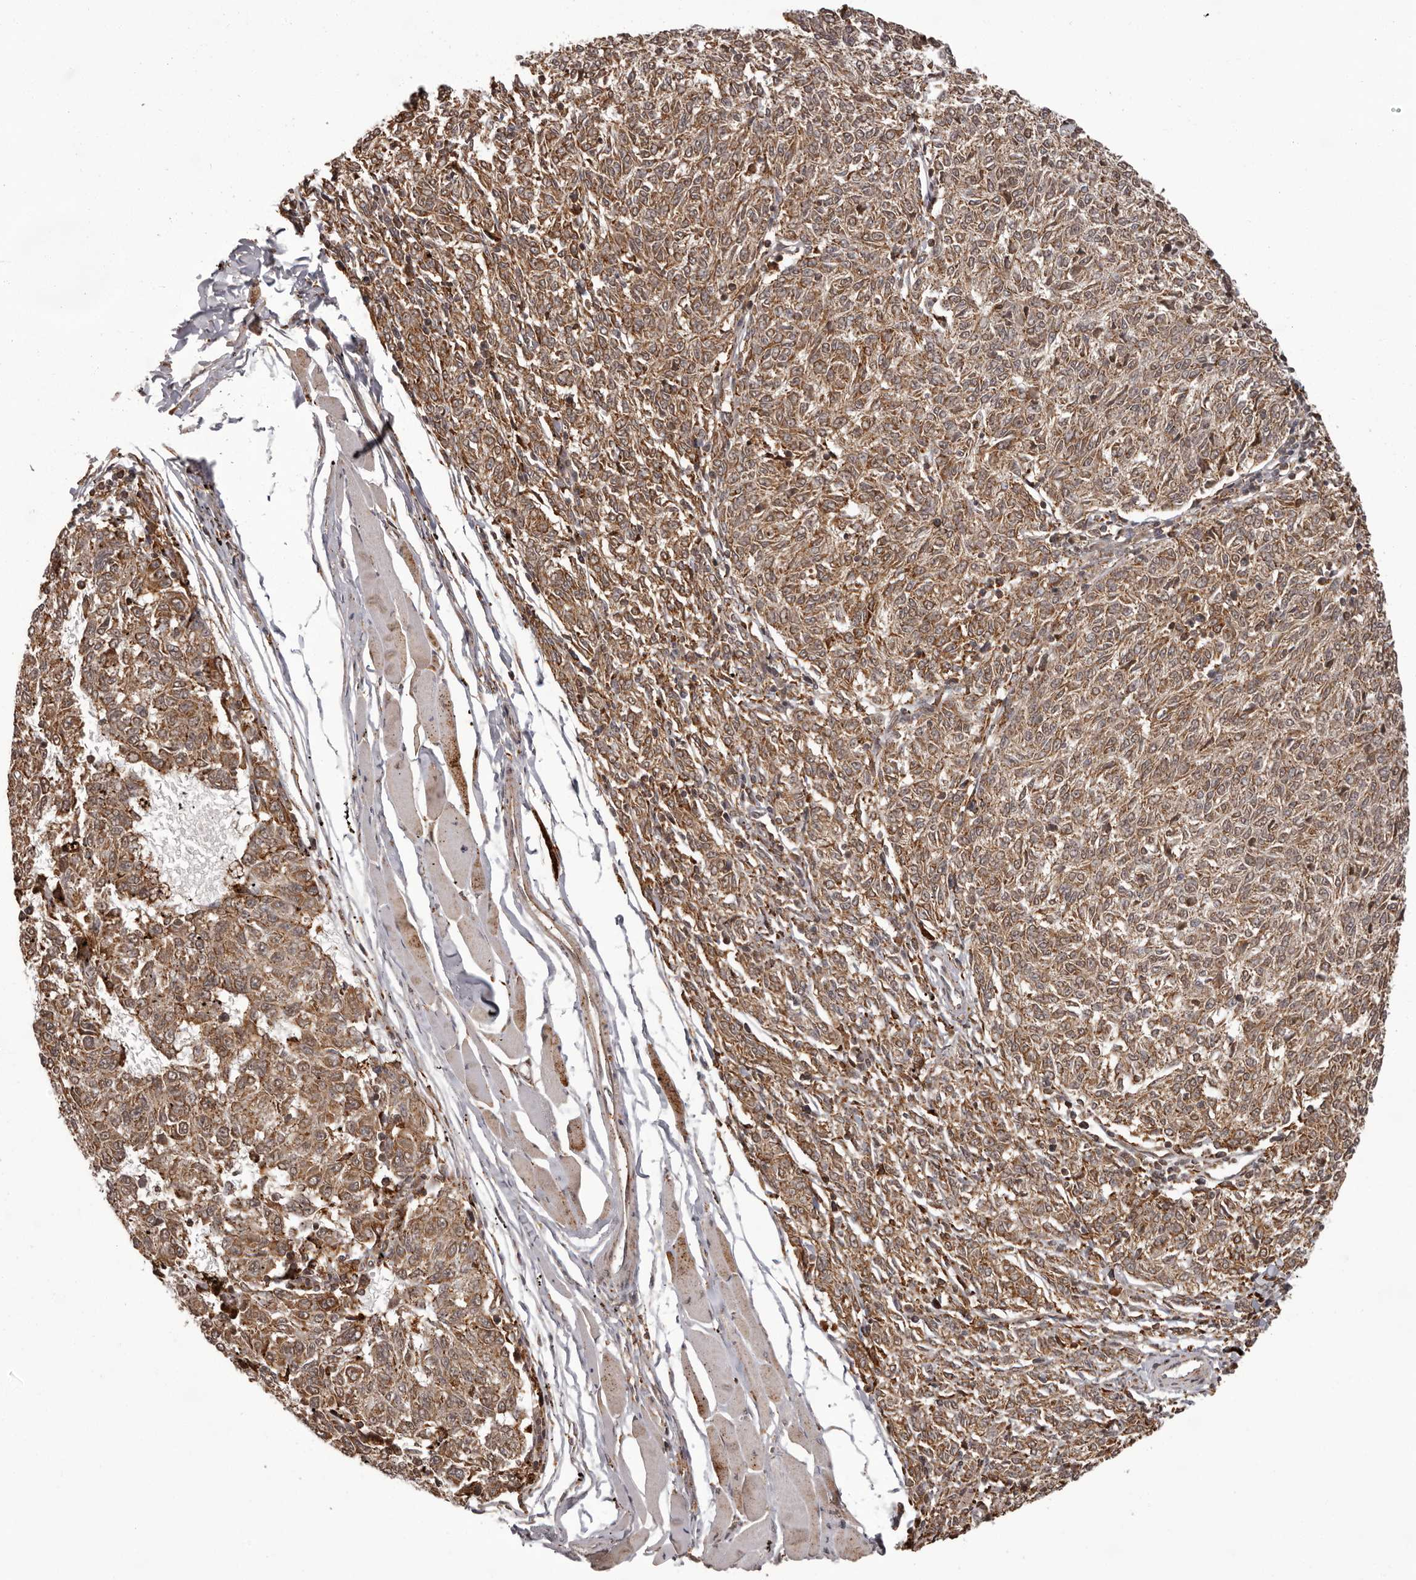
{"staining": {"intensity": "moderate", "quantity": ">75%", "location": "cytoplasmic/membranous"}, "tissue": "melanoma", "cell_type": "Tumor cells", "image_type": "cancer", "snomed": [{"axis": "morphology", "description": "Malignant melanoma, NOS"}, {"axis": "topography", "description": "Skin"}], "caption": "Human melanoma stained with a protein marker reveals moderate staining in tumor cells.", "gene": "IL32", "patient": {"sex": "female", "age": 72}}